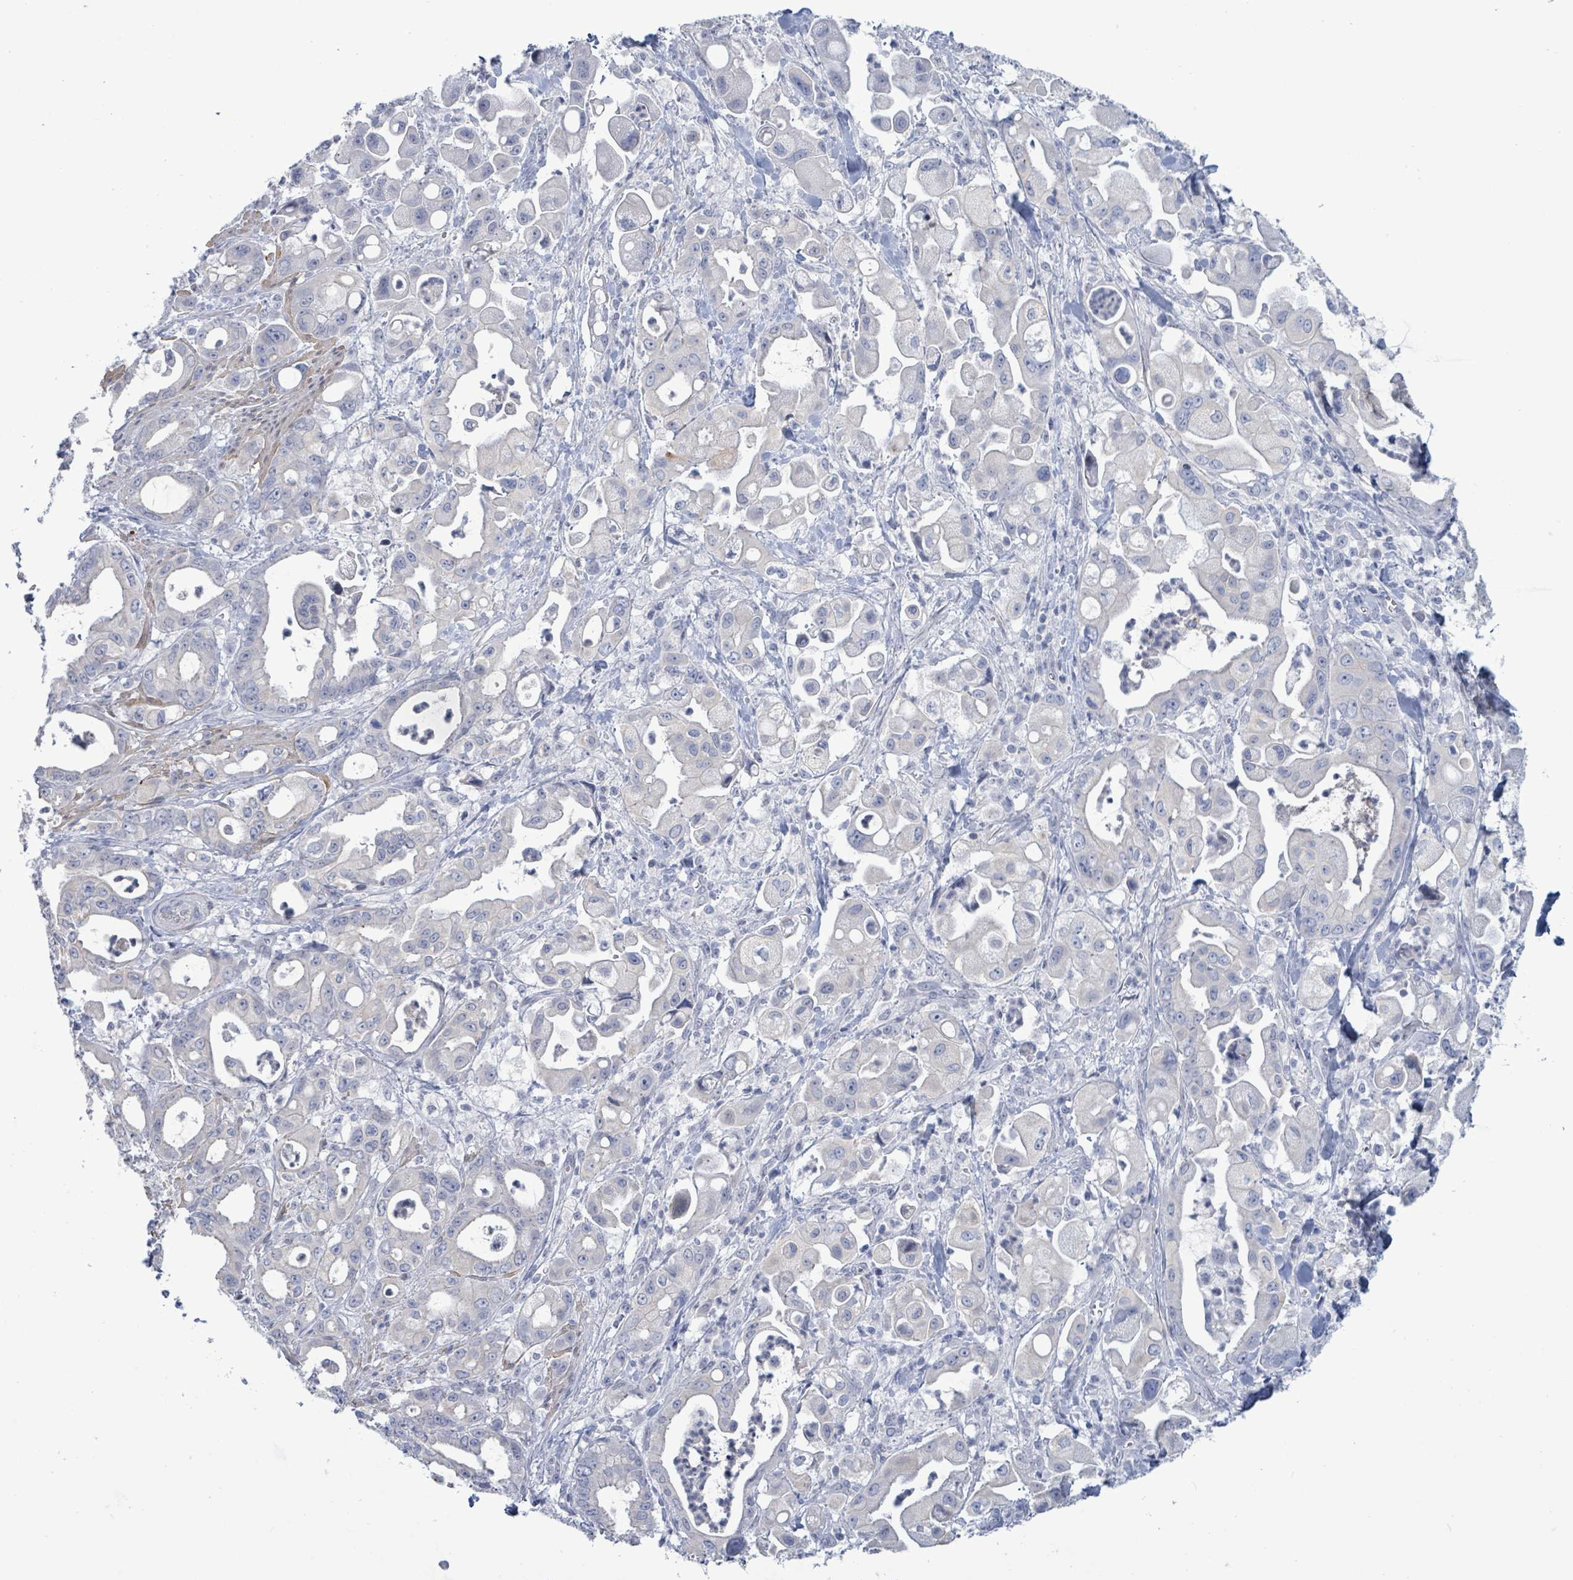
{"staining": {"intensity": "negative", "quantity": "none", "location": "none"}, "tissue": "pancreatic cancer", "cell_type": "Tumor cells", "image_type": "cancer", "snomed": [{"axis": "morphology", "description": "Adenocarcinoma, NOS"}, {"axis": "topography", "description": "Pancreas"}], "caption": "This image is of pancreatic cancer (adenocarcinoma) stained with immunohistochemistry to label a protein in brown with the nuclei are counter-stained blue. There is no positivity in tumor cells. (DAB (3,3'-diaminobenzidine) IHC with hematoxylin counter stain).", "gene": "NTN3", "patient": {"sex": "male", "age": 68}}